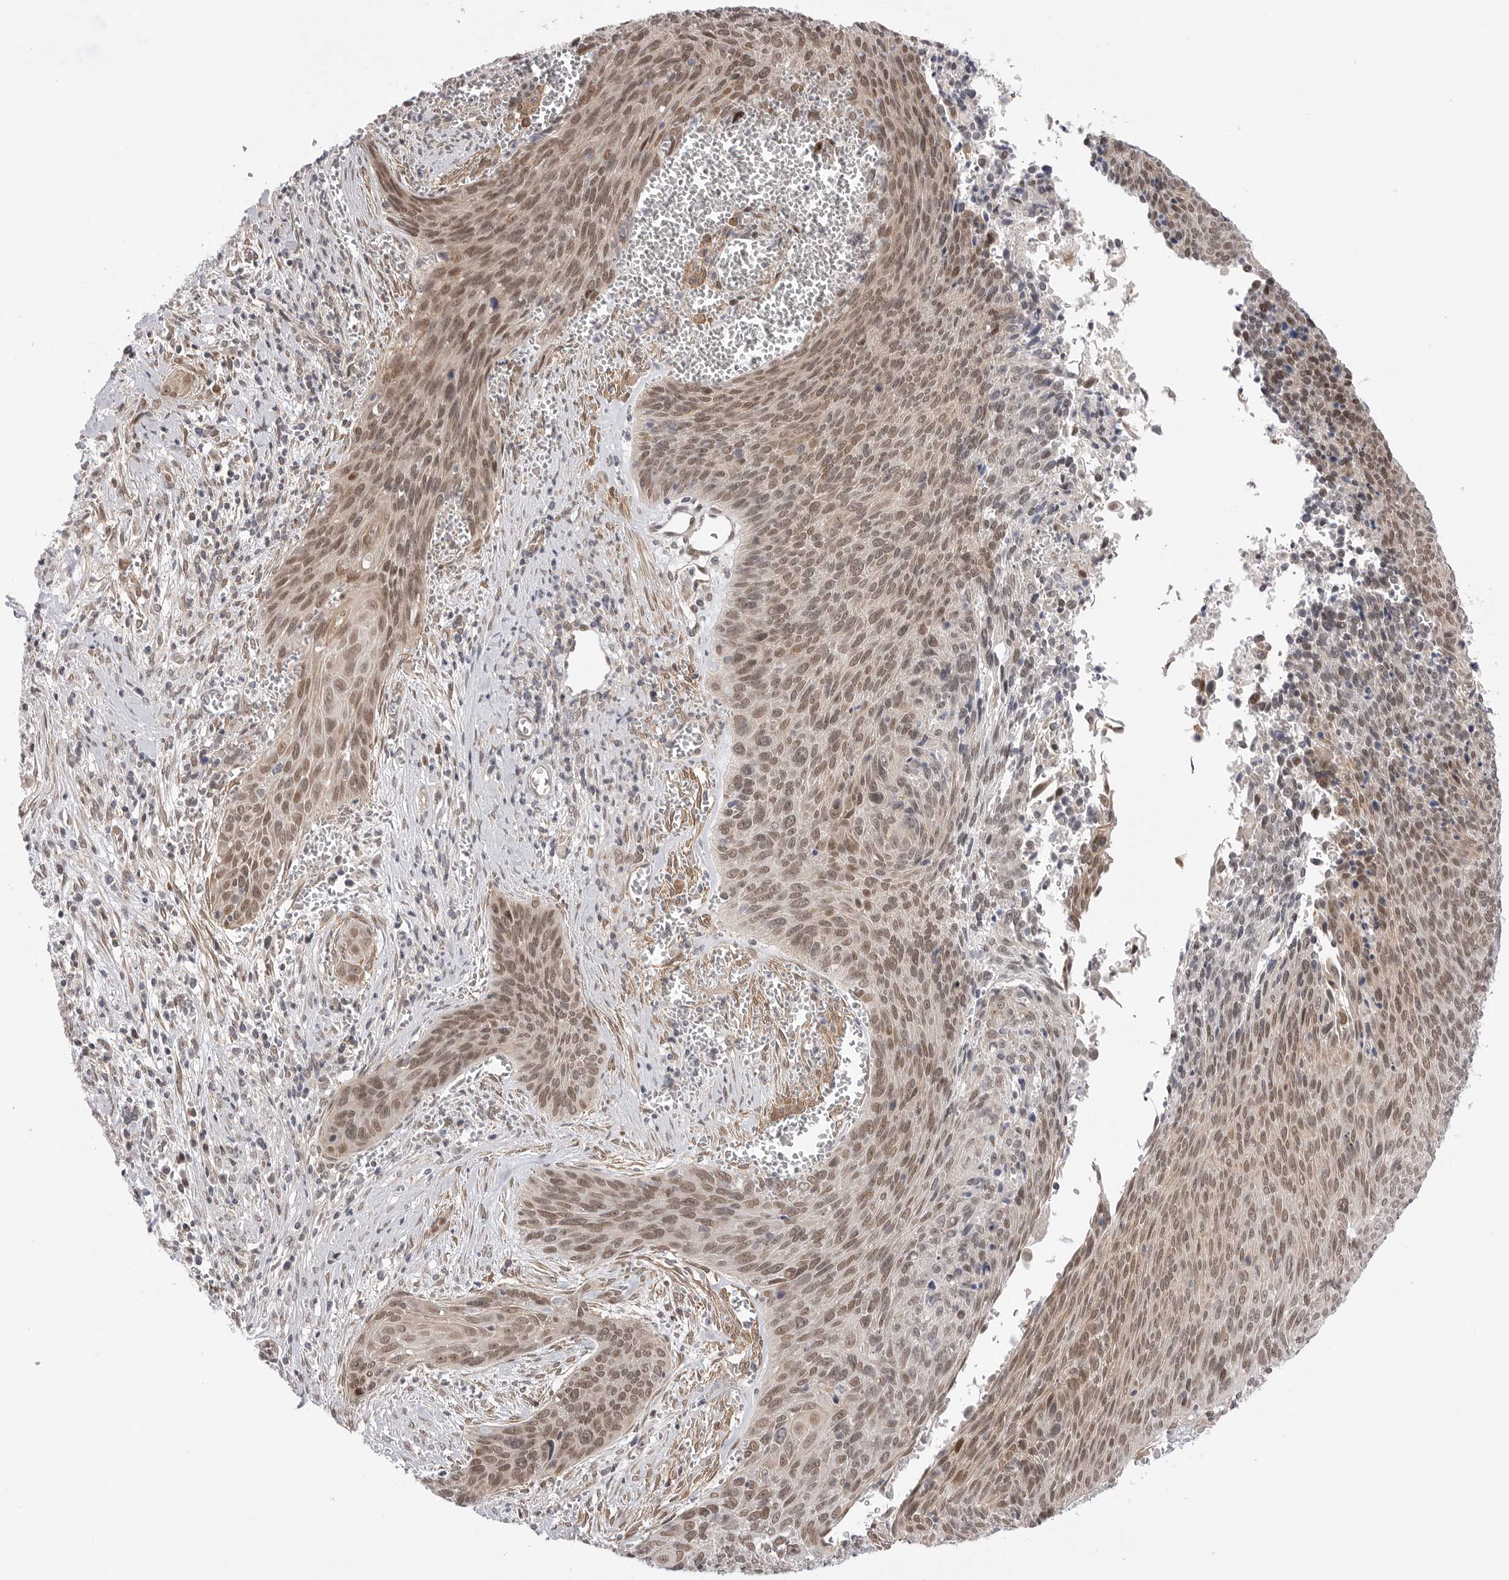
{"staining": {"intensity": "moderate", "quantity": ">75%", "location": "cytoplasmic/membranous,nuclear"}, "tissue": "cervical cancer", "cell_type": "Tumor cells", "image_type": "cancer", "snomed": [{"axis": "morphology", "description": "Squamous cell carcinoma, NOS"}, {"axis": "topography", "description": "Cervix"}], "caption": "Immunohistochemical staining of human cervical cancer (squamous cell carcinoma) exhibits medium levels of moderate cytoplasmic/membranous and nuclear positivity in approximately >75% of tumor cells.", "gene": "GGT6", "patient": {"sex": "female", "age": 55}}